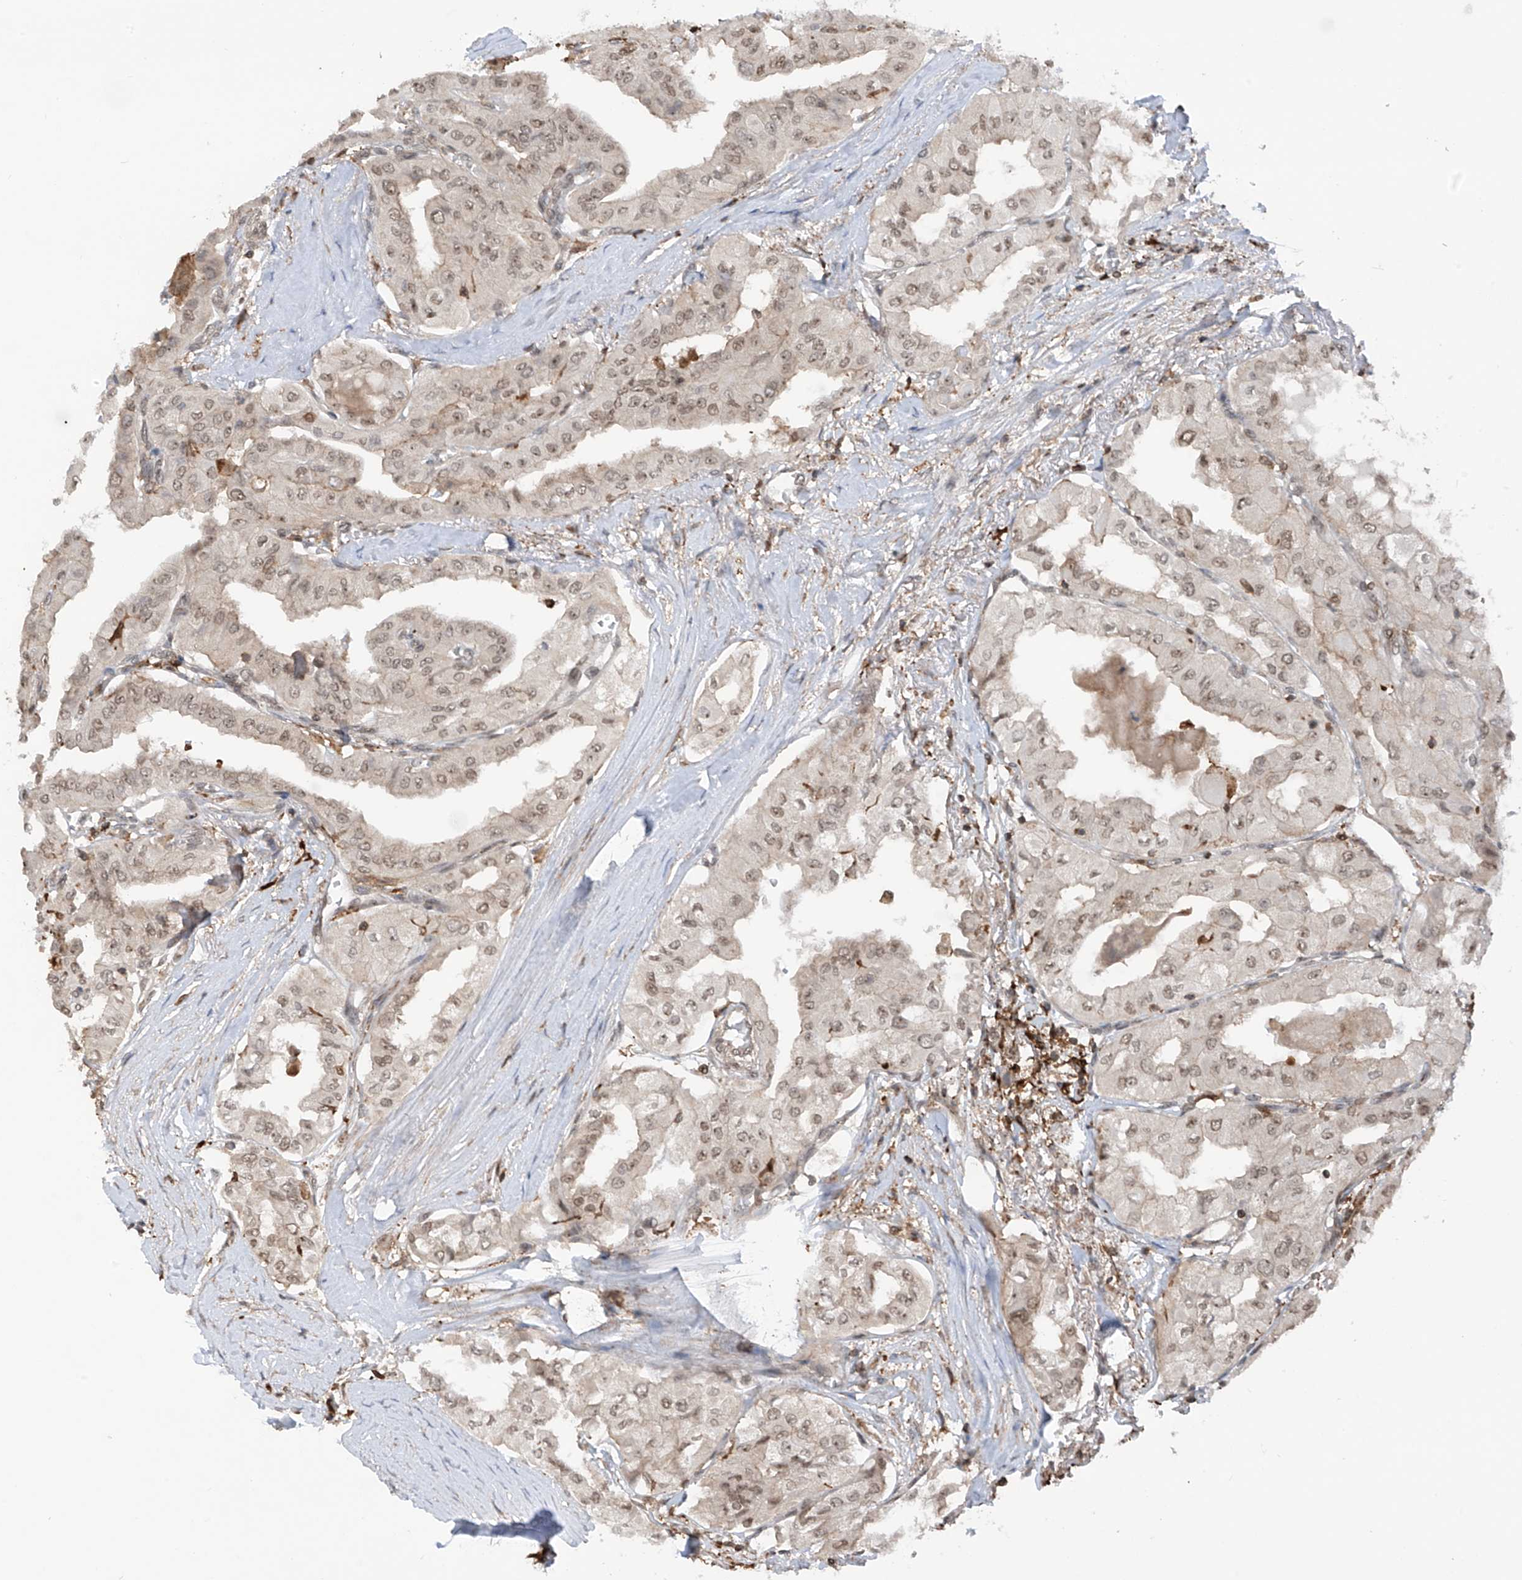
{"staining": {"intensity": "weak", "quantity": "25%-75%", "location": "nuclear"}, "tissue": "thyroid cancer", "cell_type": "Tumor cells", "image_type": "cancer", "snomed": [{"axis": "morphology", "description": "Papillary adenocarcinoma, NOS"}, {"axis": "topography", "description": "Thyroid gland"}], "caption": "The histopathology image demonstrates a brown stain indicating the presence of a protein in the nuclear of tumor cells in thyroid cancer (papillary adenocarcinoma).", "gene": "REPIN1", "patient": {"sex": "female", "age": 59}}